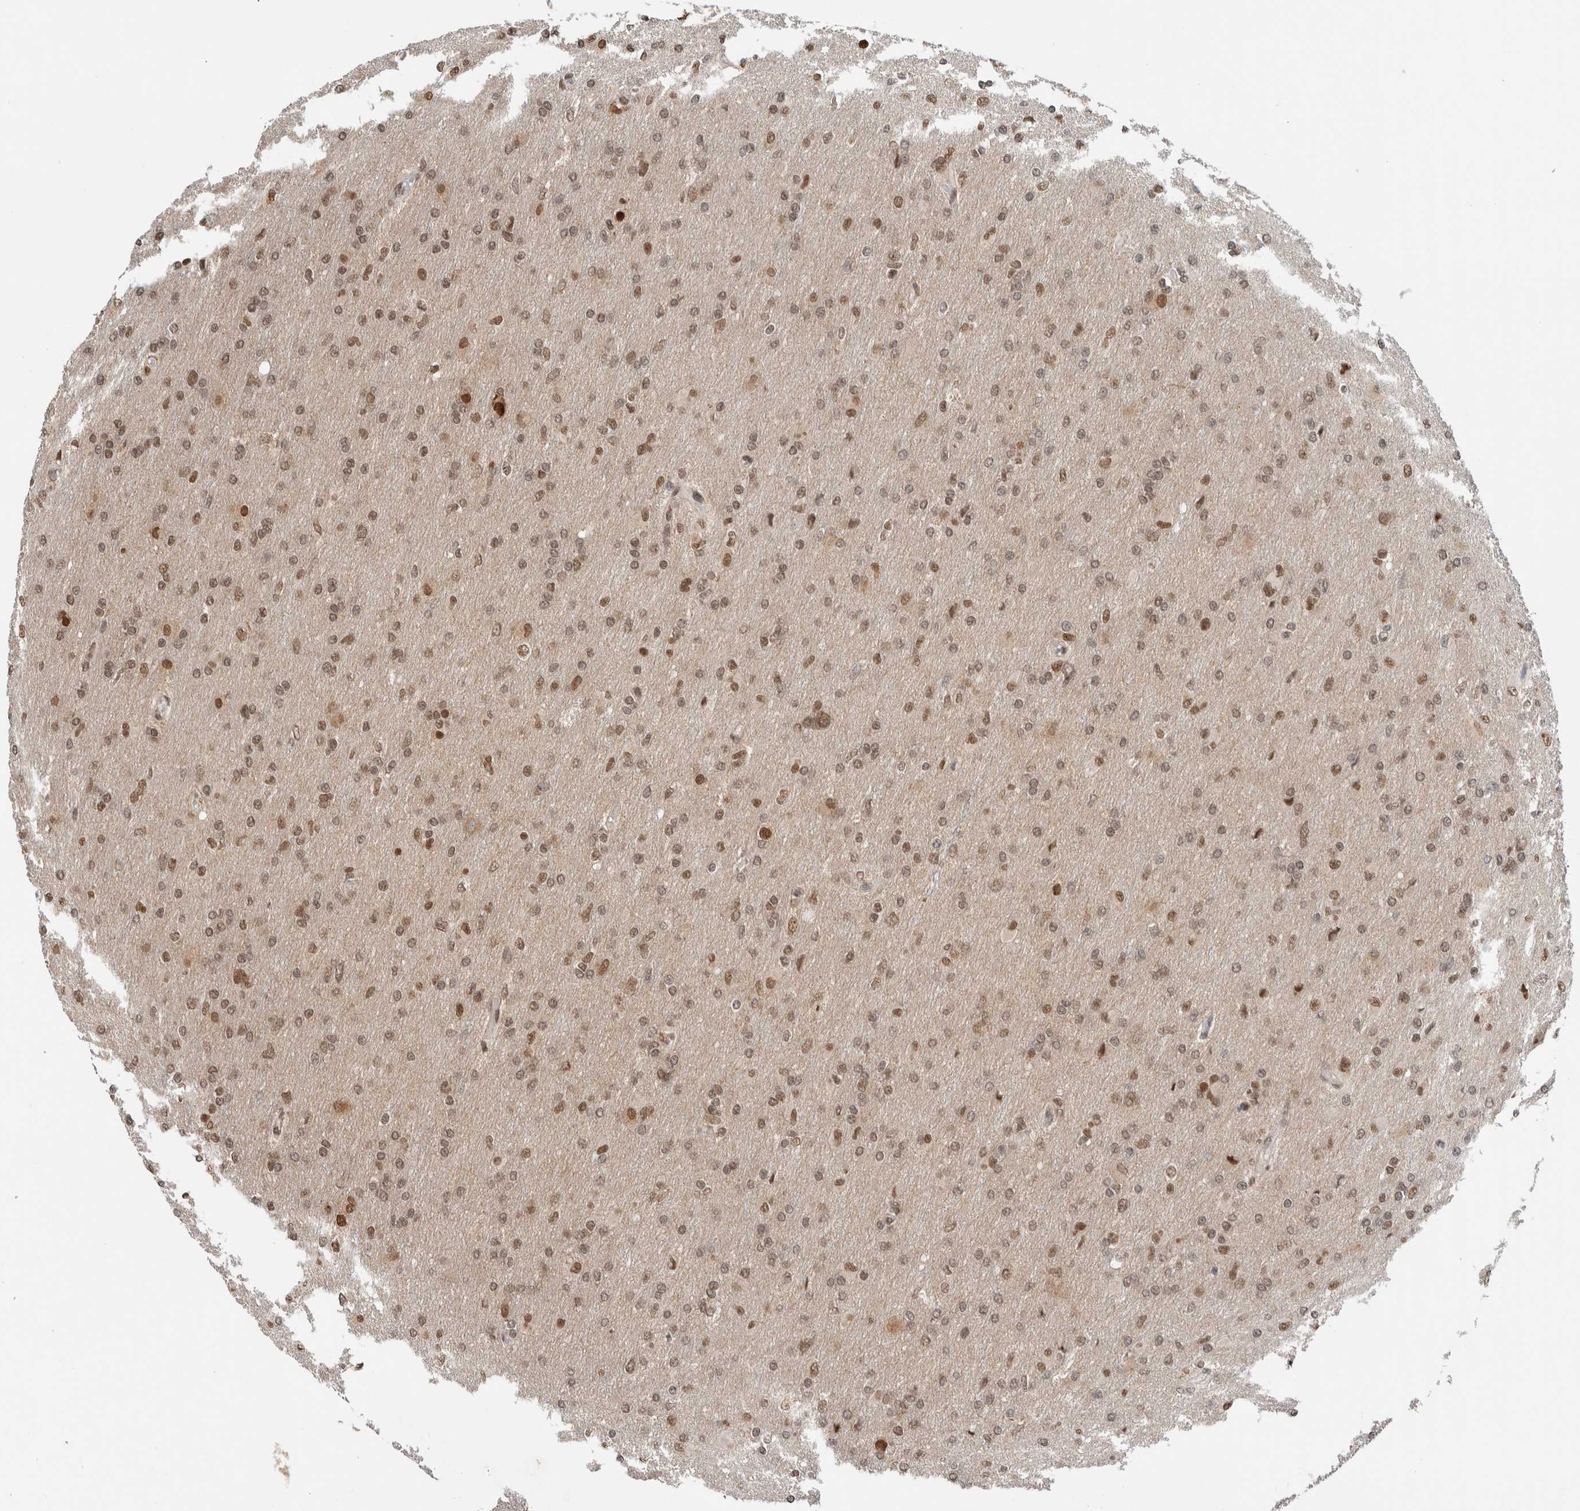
{"staining": {"intensity": "weak", "quantity": ">75%", "location": "nuclear"}, "tissue": "glioma", "cell_type": "Tumor cells", "image_type": "cancer", "snomed": [{"axis": "morphology", "description": "Glioma, malignant, High grade"}, {"axis": "topography", "description": "Cerebral cortex"}], "caption": "IHC (DAB) staining of human high-grade glioma (malignant) demonstrates weak nuclear protein staining in approximately >75% of tumor cells.", "gene": "TNRC18", "patient": {"sex": "female", "age": 36}}